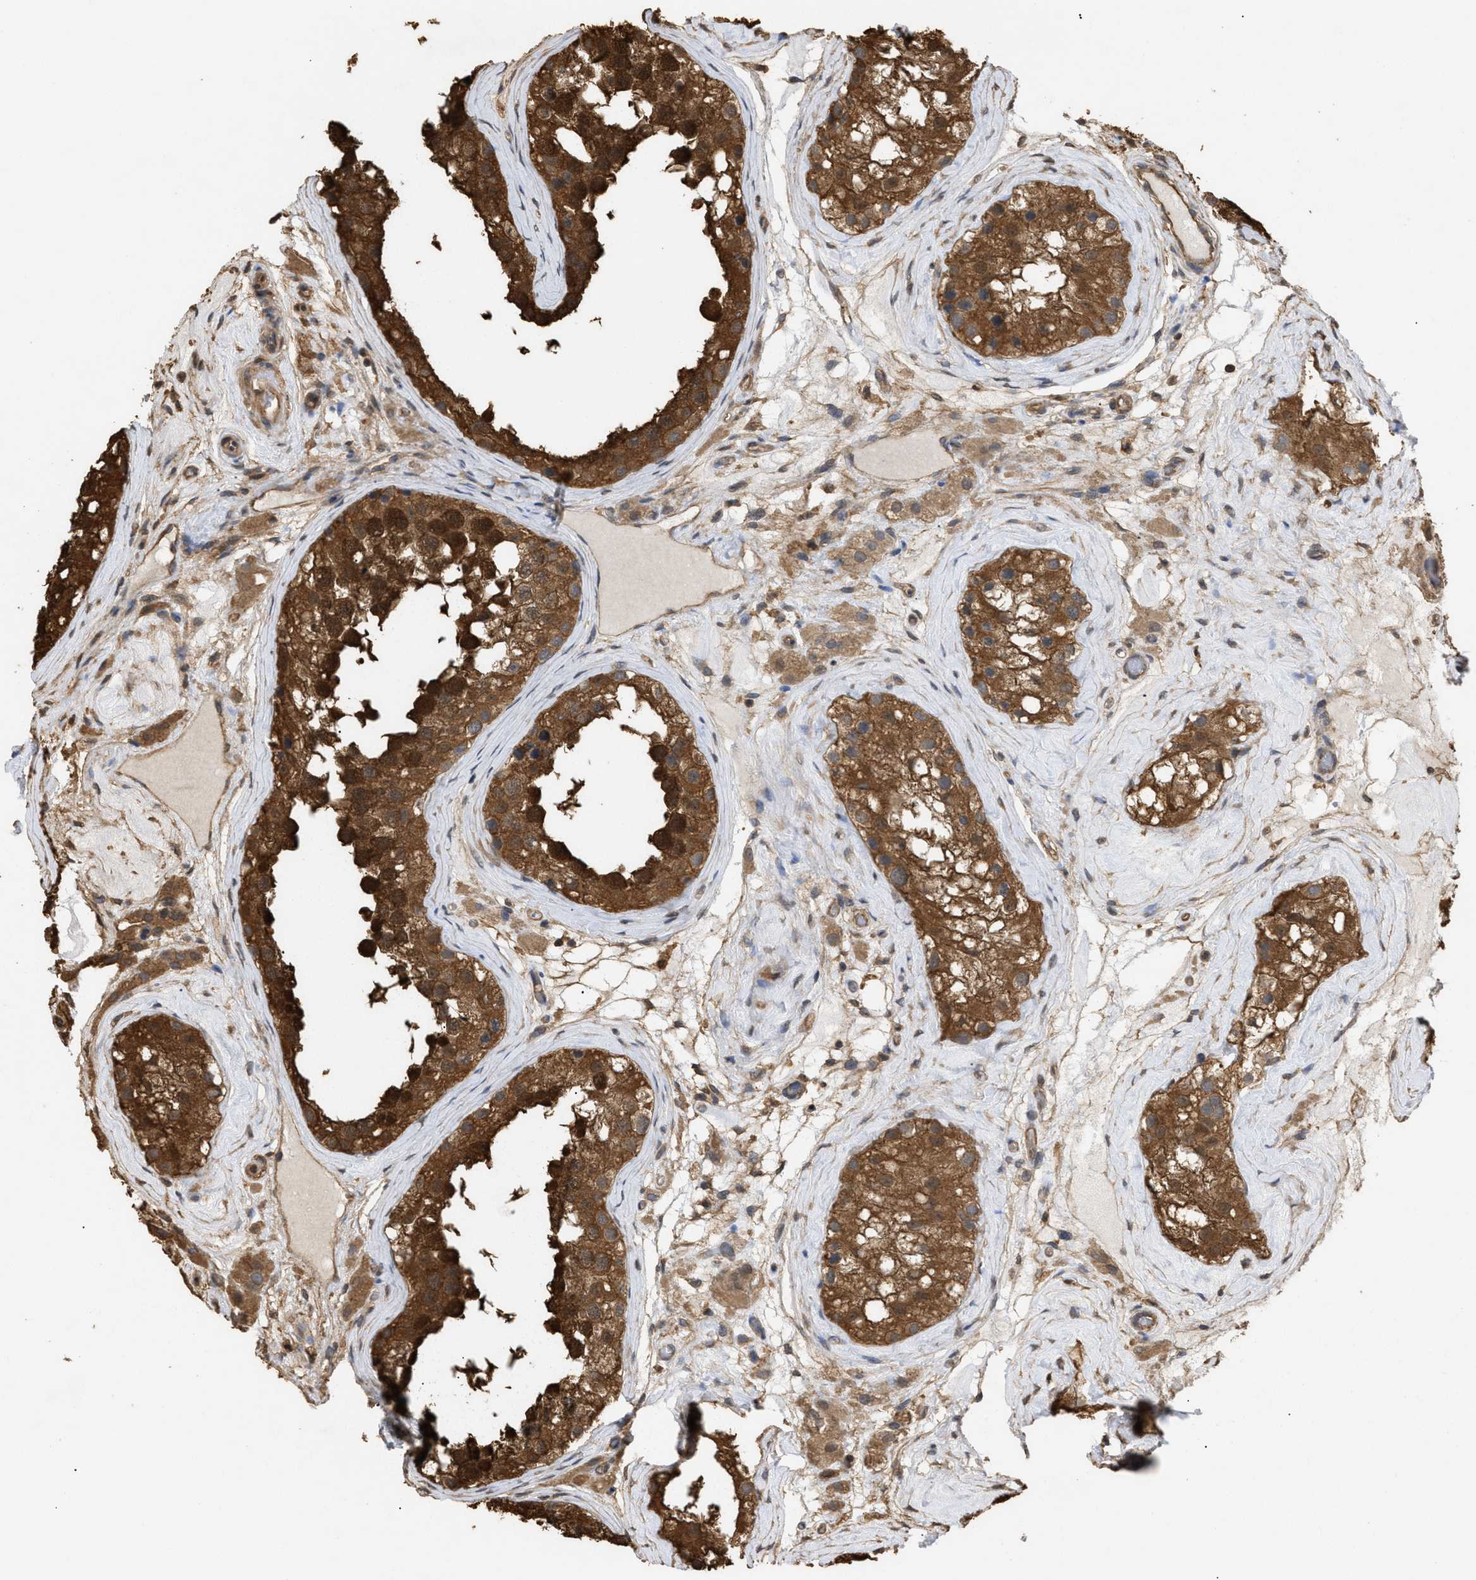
{"staining": {"intensity": "strong", "quantity": ">75%", "location": "cytoplasmic/membranous"}, "tissue": "testis", "cell_type": "Cells in seminiferous ducts", "image_type": "normal", "snomed": [{"axis": "morphology", "description": "Normal tissue, NOS"}, {"axis": "morphology", "description": "Seminoma, NOS"}, {"axis": "topography", "description": "Testis"}], "caption": "Immunohistochemical staining of normal testis shows high levels of strong cytoplasmic/membranous positivity in about >75% of cells in seminiferous ducts.", "gene": "CALM1", "patient": {"sex": "male", "age": 71}}